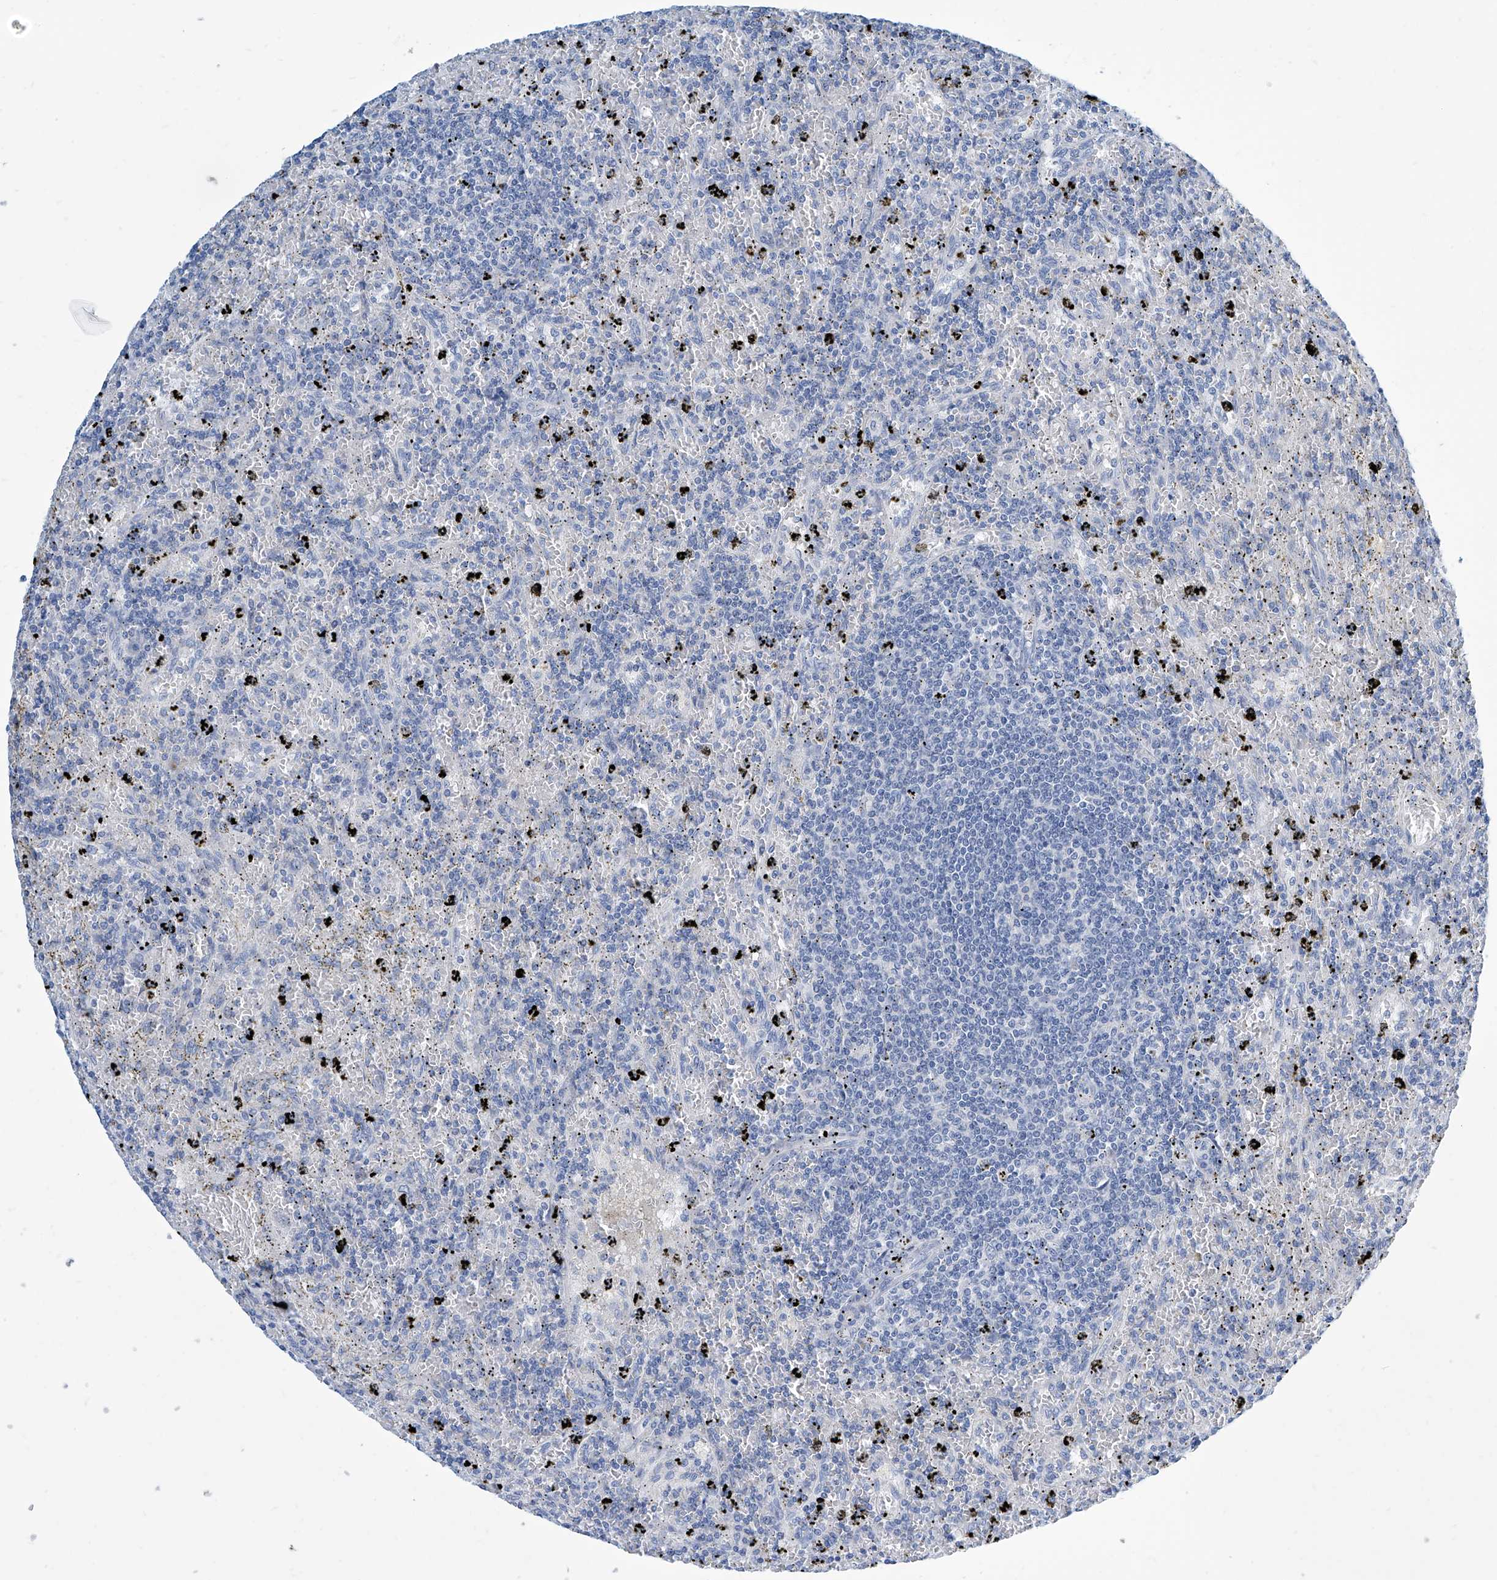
{"staining": {"intensity": "negative", "quantity": "none", "location": "none"}, "tissue": "lymphoma", "cell_type": "Tumor cells", "image_type": "cancer", "snomed": [{"axis": "morphology", "description": "Malignant lymphoma, non-Hodgkin's type, Low grade"}, {"axis": "topography", "description": "Spleen"}], "caption": "Micrograph shows no protein expression in tumor cells of lymphoma tissue.", "gene": "ZNF519", "patient": {"sex": "male", "age": 76}}